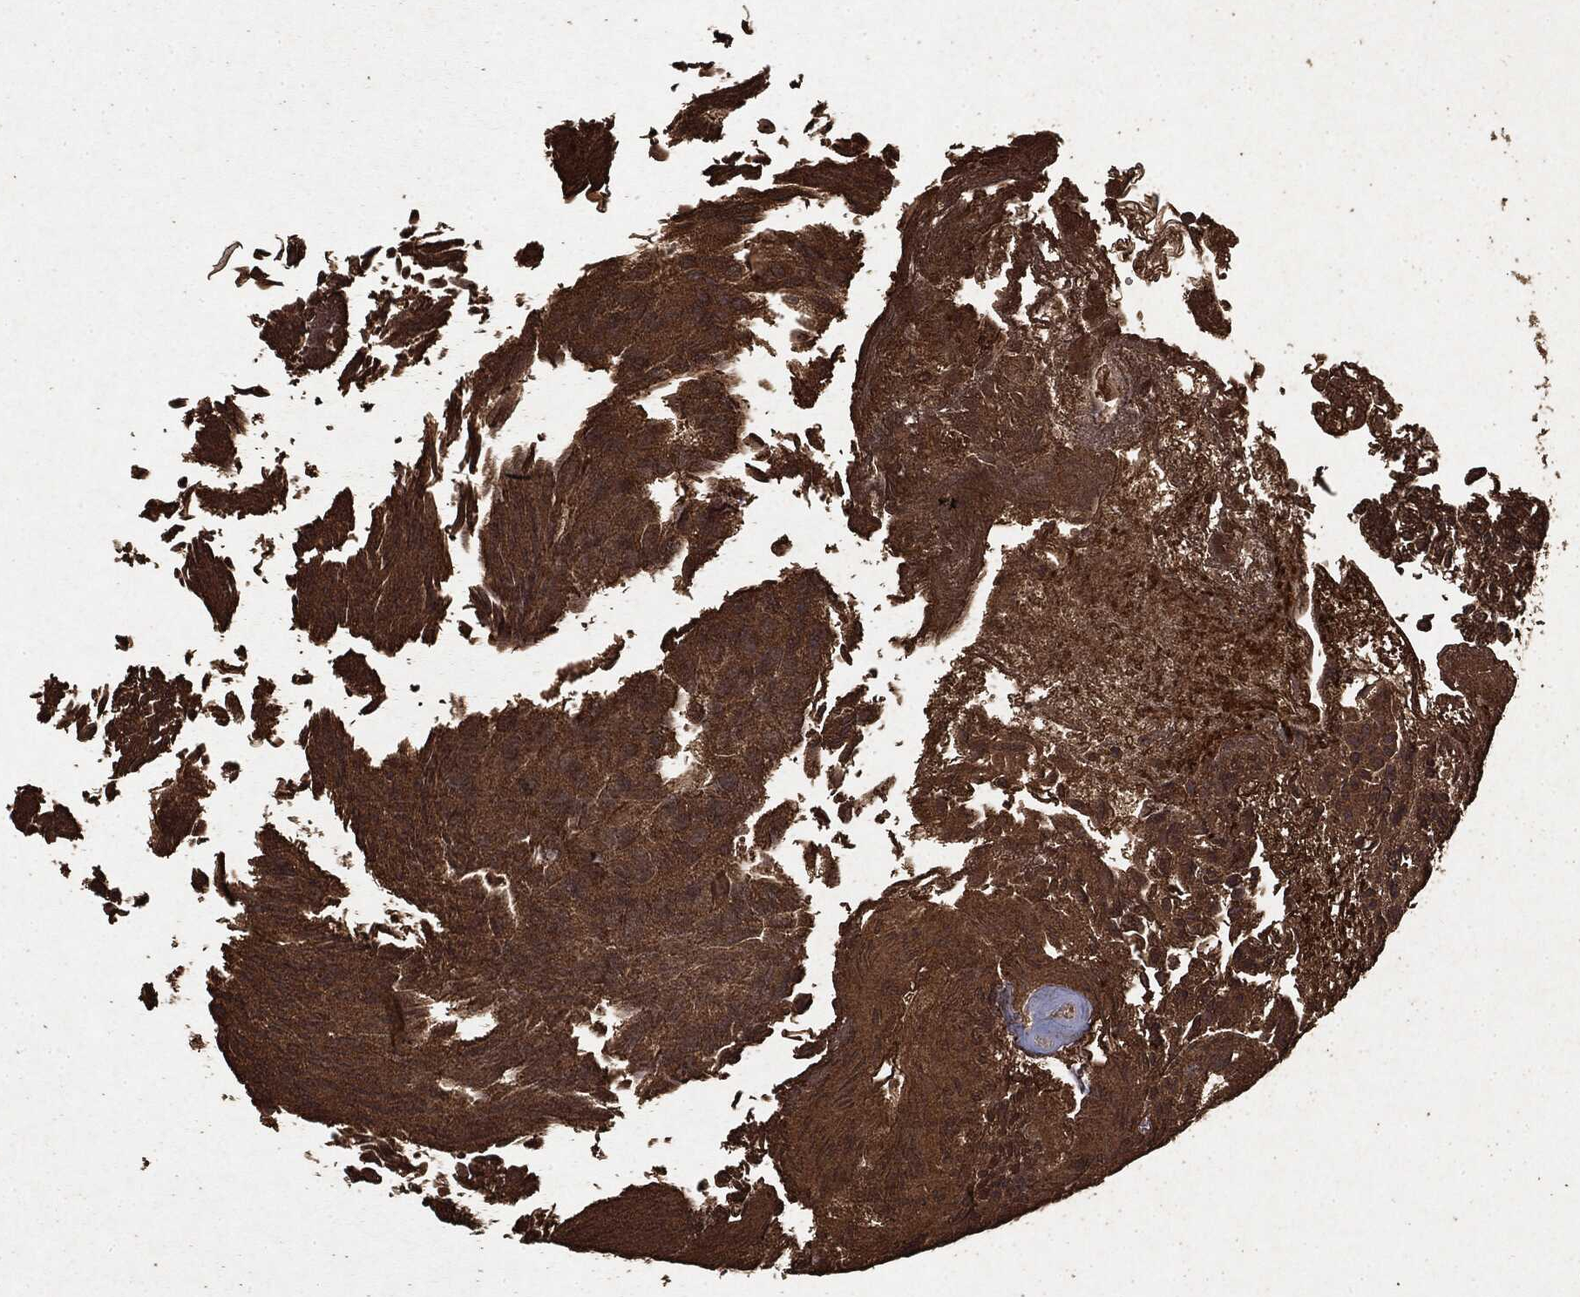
{"staining": {"intensity": "strong", "quantity": ">75%", "location": "cytoplasmic/membranous"}, "tissue": "urothelial cancer", "cell_type": "Tumor cells", "image_type": "cancer", "snomed": [{"axis": "morphology", "description": "Urothelial carcinoma, Low grade"}, {"axis": "topography", "description": "Urinary bladder"}], "caption": "This photomicrograph shows immunohistochemistry staining of urothelial cancer, with high strong cytoplasmic/membranous positivity in approximately >75% of tumor cells.", "gene": "ARAF", "patient": {"sex": "male", "age": 89}}